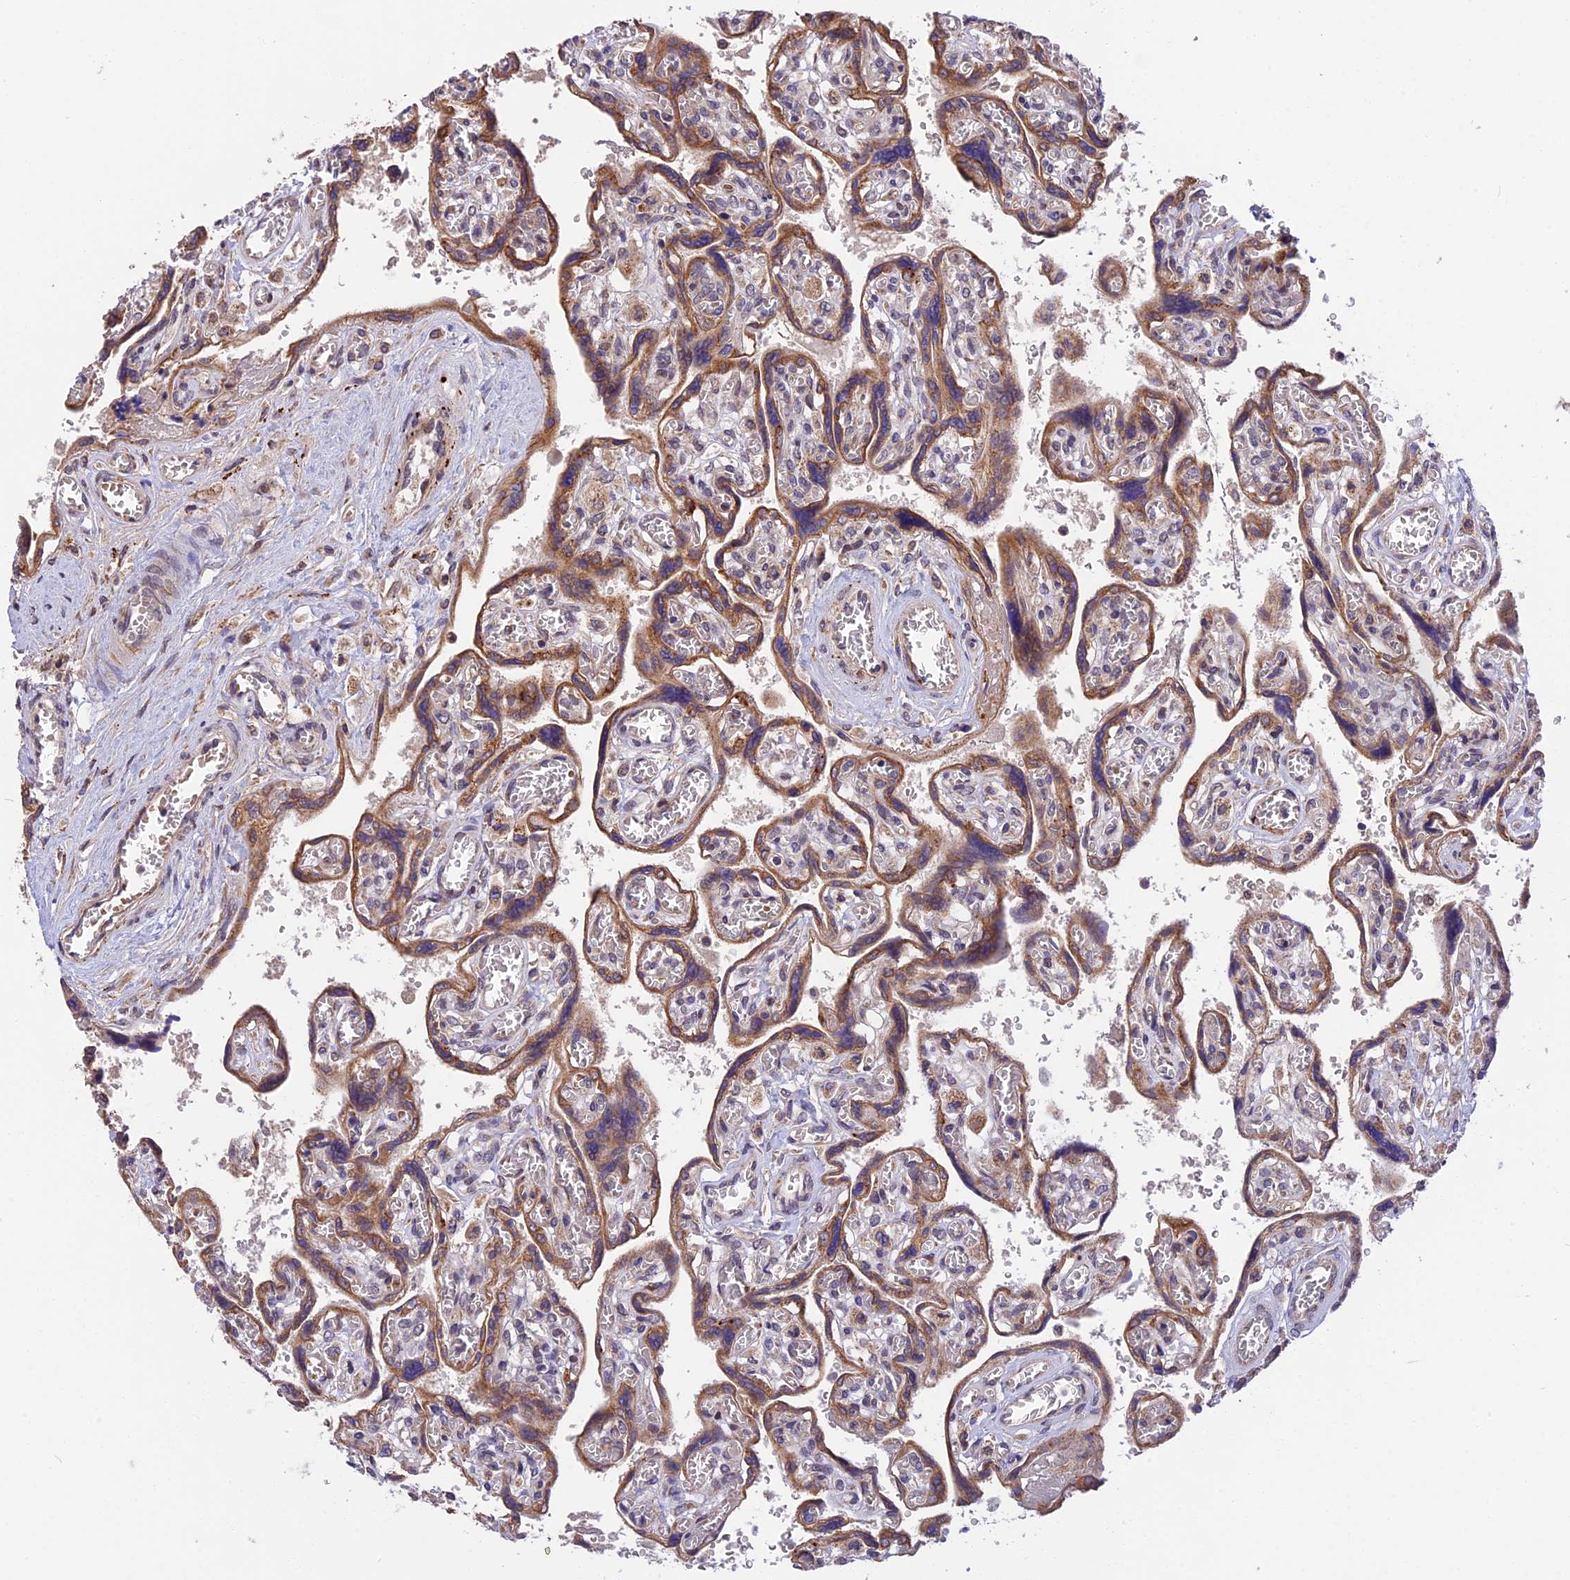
{"staining": {"intensity": "moderate", "quantity": ">75%", "location": "cytoplasmic/membranous"}, "tissue": "placenta", "cell_type": "Trophoblastic cells", "image_type": "normal", "snomed": [{"axis": "morphology", "description": "Normal tissue, NOS"}, {"axis": "topography", "description": "Placenta"}], "caption": "DAB (3,3'-diaminobenzidine) immunohistochemical staining of normal human placenta shows moderate cytoplasmic/membranous protein expression in about >75% of trophoblastic cells.", "gene": "RERGL", "patient": {"sex": "female", "age": 39}}